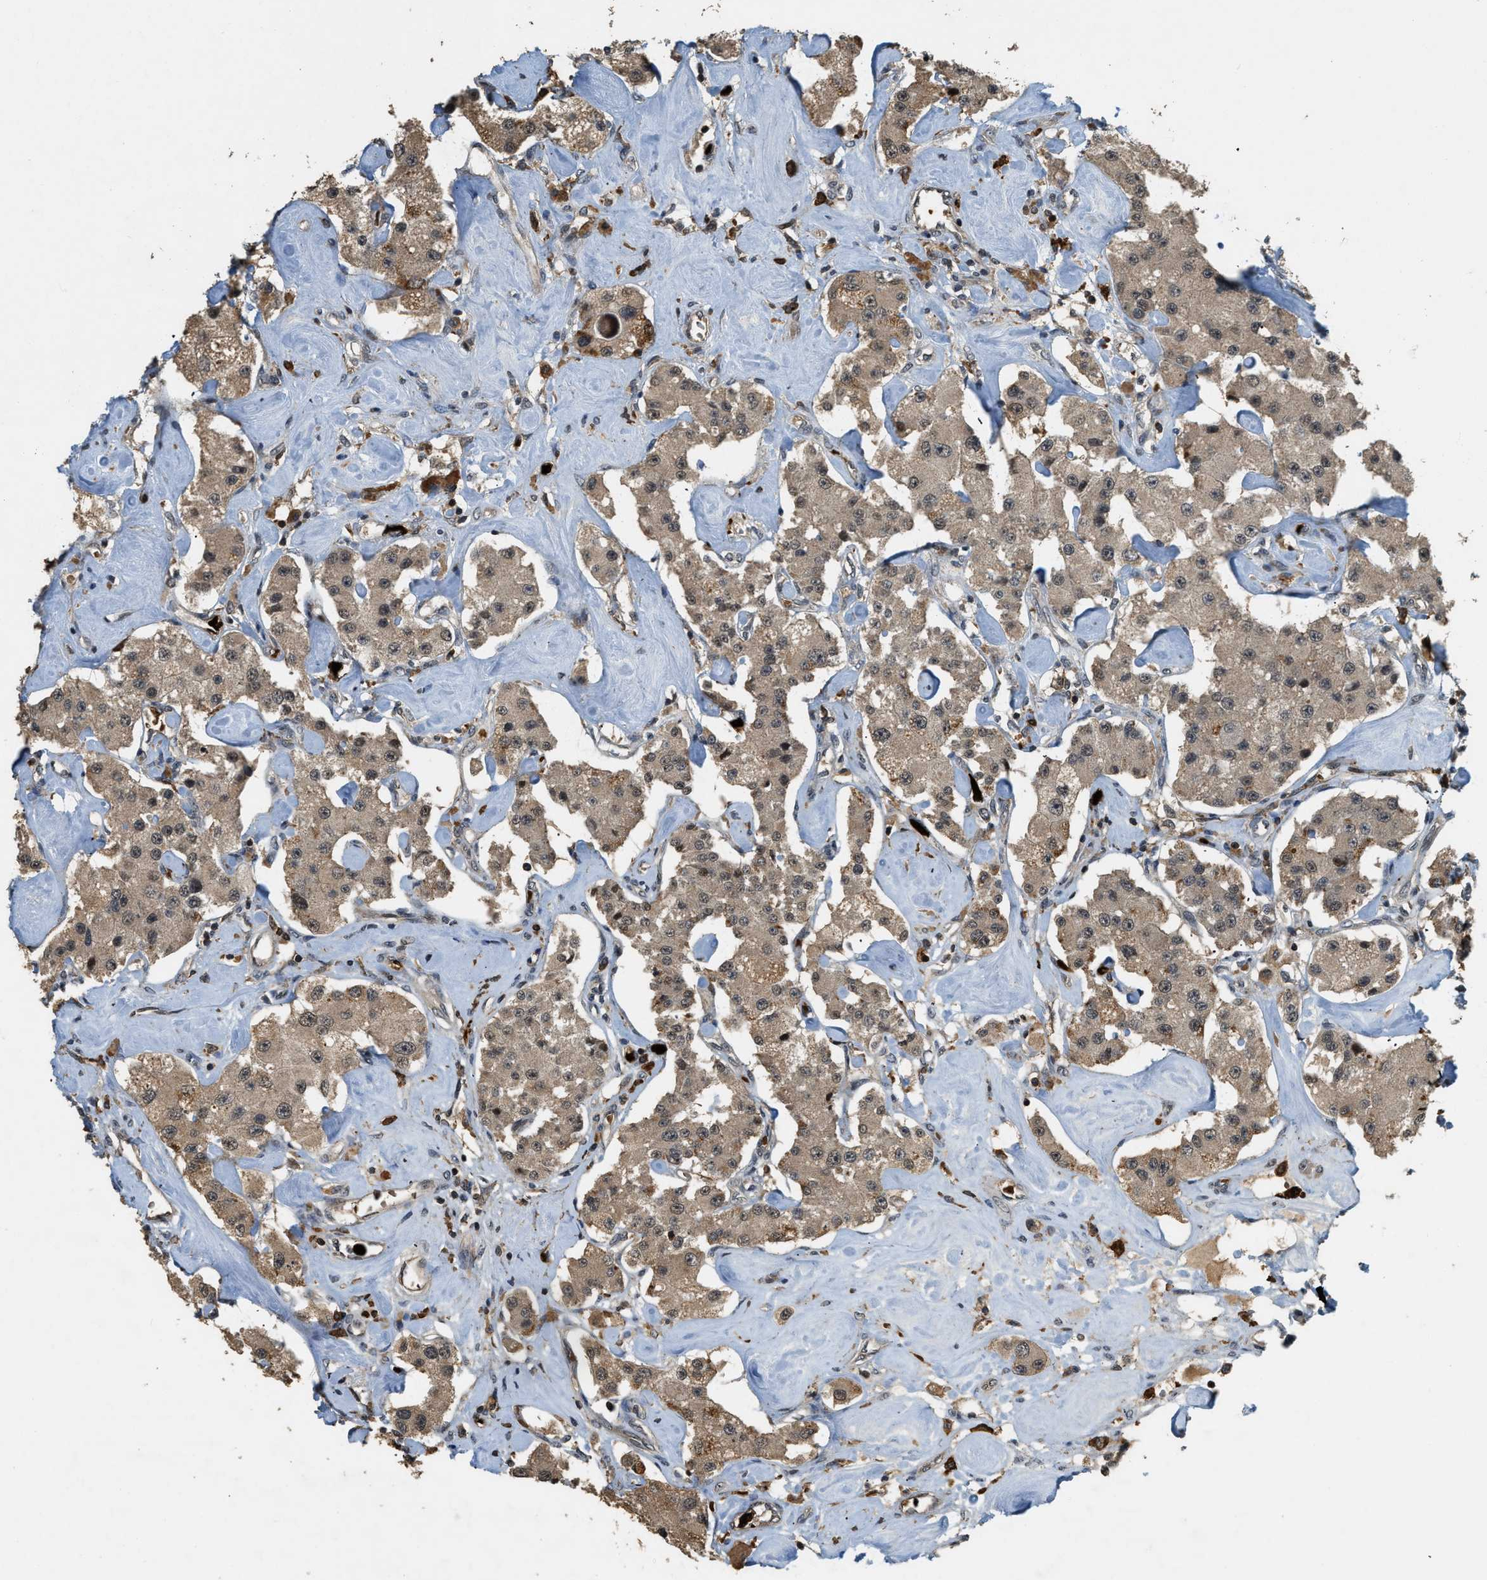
{"staining": {"intensity": "moderate", "quantity": ">75%", "location": "cytoplasmic/membranous"}, "tissue": "carcinoid", "cell_type": "Tumor cells", "image_type": "cancer", "snomed": [{"axis": "morphology", "description": "Carcinoid, malignant, NOS"}, {"axis": "topography", "description": "Pancreas"}], "caption": "Protein expression analysis of carcinoid (malignant) reveals moderate cytoplasmic/membranous expression in about >75% of tumor cells.", "gene": "RNF141", "patient": {"sex": "male", "age": 41}}